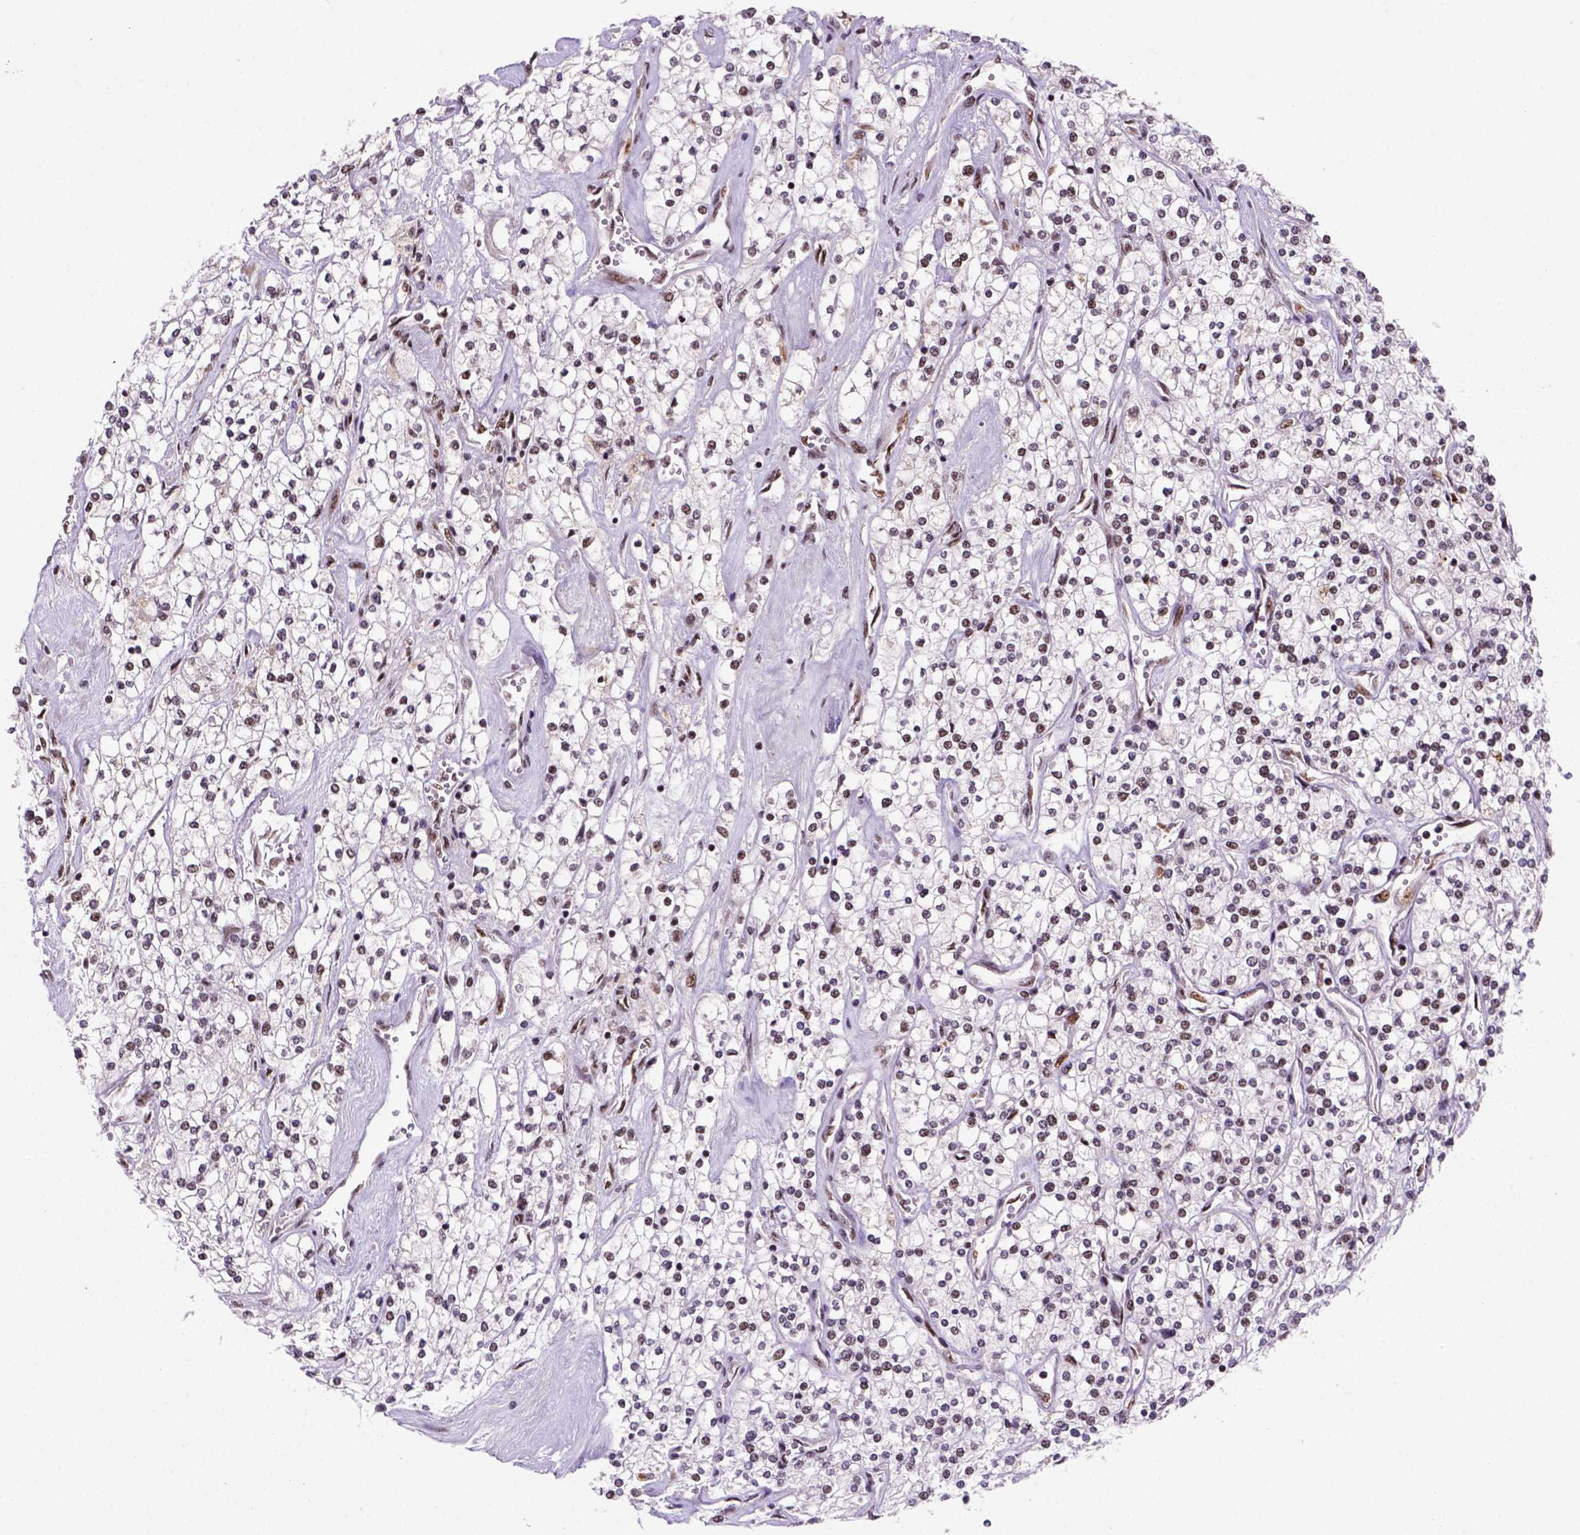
{"staining": {"intensity": "moderate", "quantity": ">75%", "location": "nuclear"}, "tissue": "renal cancer", "cell_type": "Tumor cells", "image_type": "cancer", "snomed": [{"axis": "morphology", "description": "Adenocarcinoma, NOS"}, {"axis": "topography", "description": "Kidney"}], "caption": "A histopathology image showing moderate nuclear staining in approximately >75% of tumor cells in renal cancer (adenocarcinoma), as visualized by brown immunohistochemical staining.", "gene": "NSMCE2", "patient": {"sex": "male", "age": 80}}